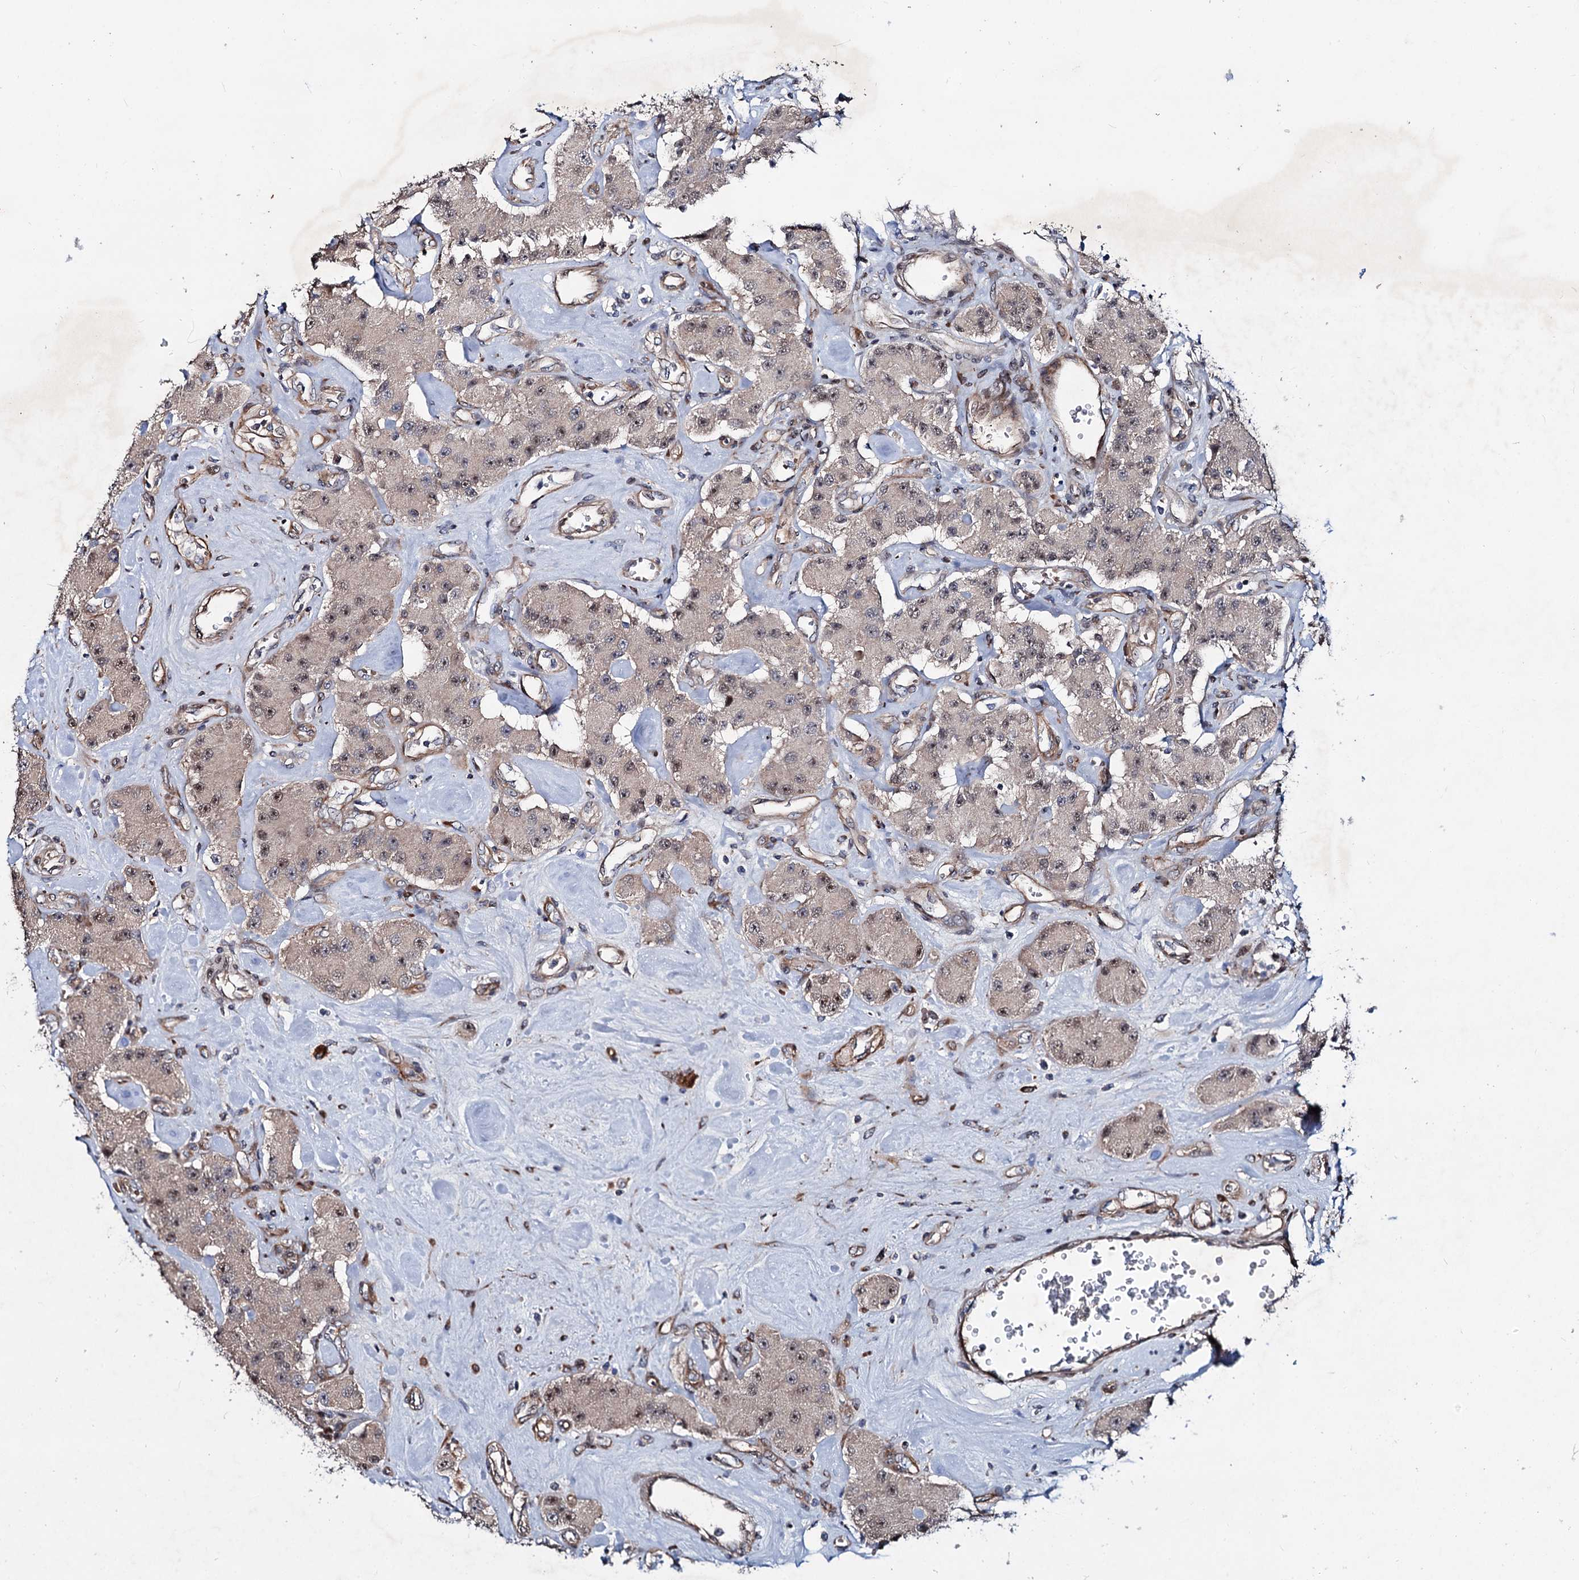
{"staining": {"intensity": "moderate", "quantity": "25%-75%", "location": "cytoplasmic/membranous,nuclear"}, "tissue": "carcinoid", "cell_type": "Tumor cells", "image_type": "cancer", "snomed": [{"axis": "morphology", "description": "Carcinoid, malignant, NOS"}, {"axis": "topography", "description": "Pancreas"}], "caption": "A high-resolution micrograph shows immunohistochemistry (IHC) staining of carcinoid, which displays moderate cytoplasmic/membranous and nuclear expression in approximately 25%-75% of tumor cells. The staining was performed using DAB (3,3'-diaminobenzidine), with brown indicating positive protein expression. Nuclei are stained blue with hematoxylin.", "gene": "PTDSS2", "patient": {"sex": "male", "age": 41}}